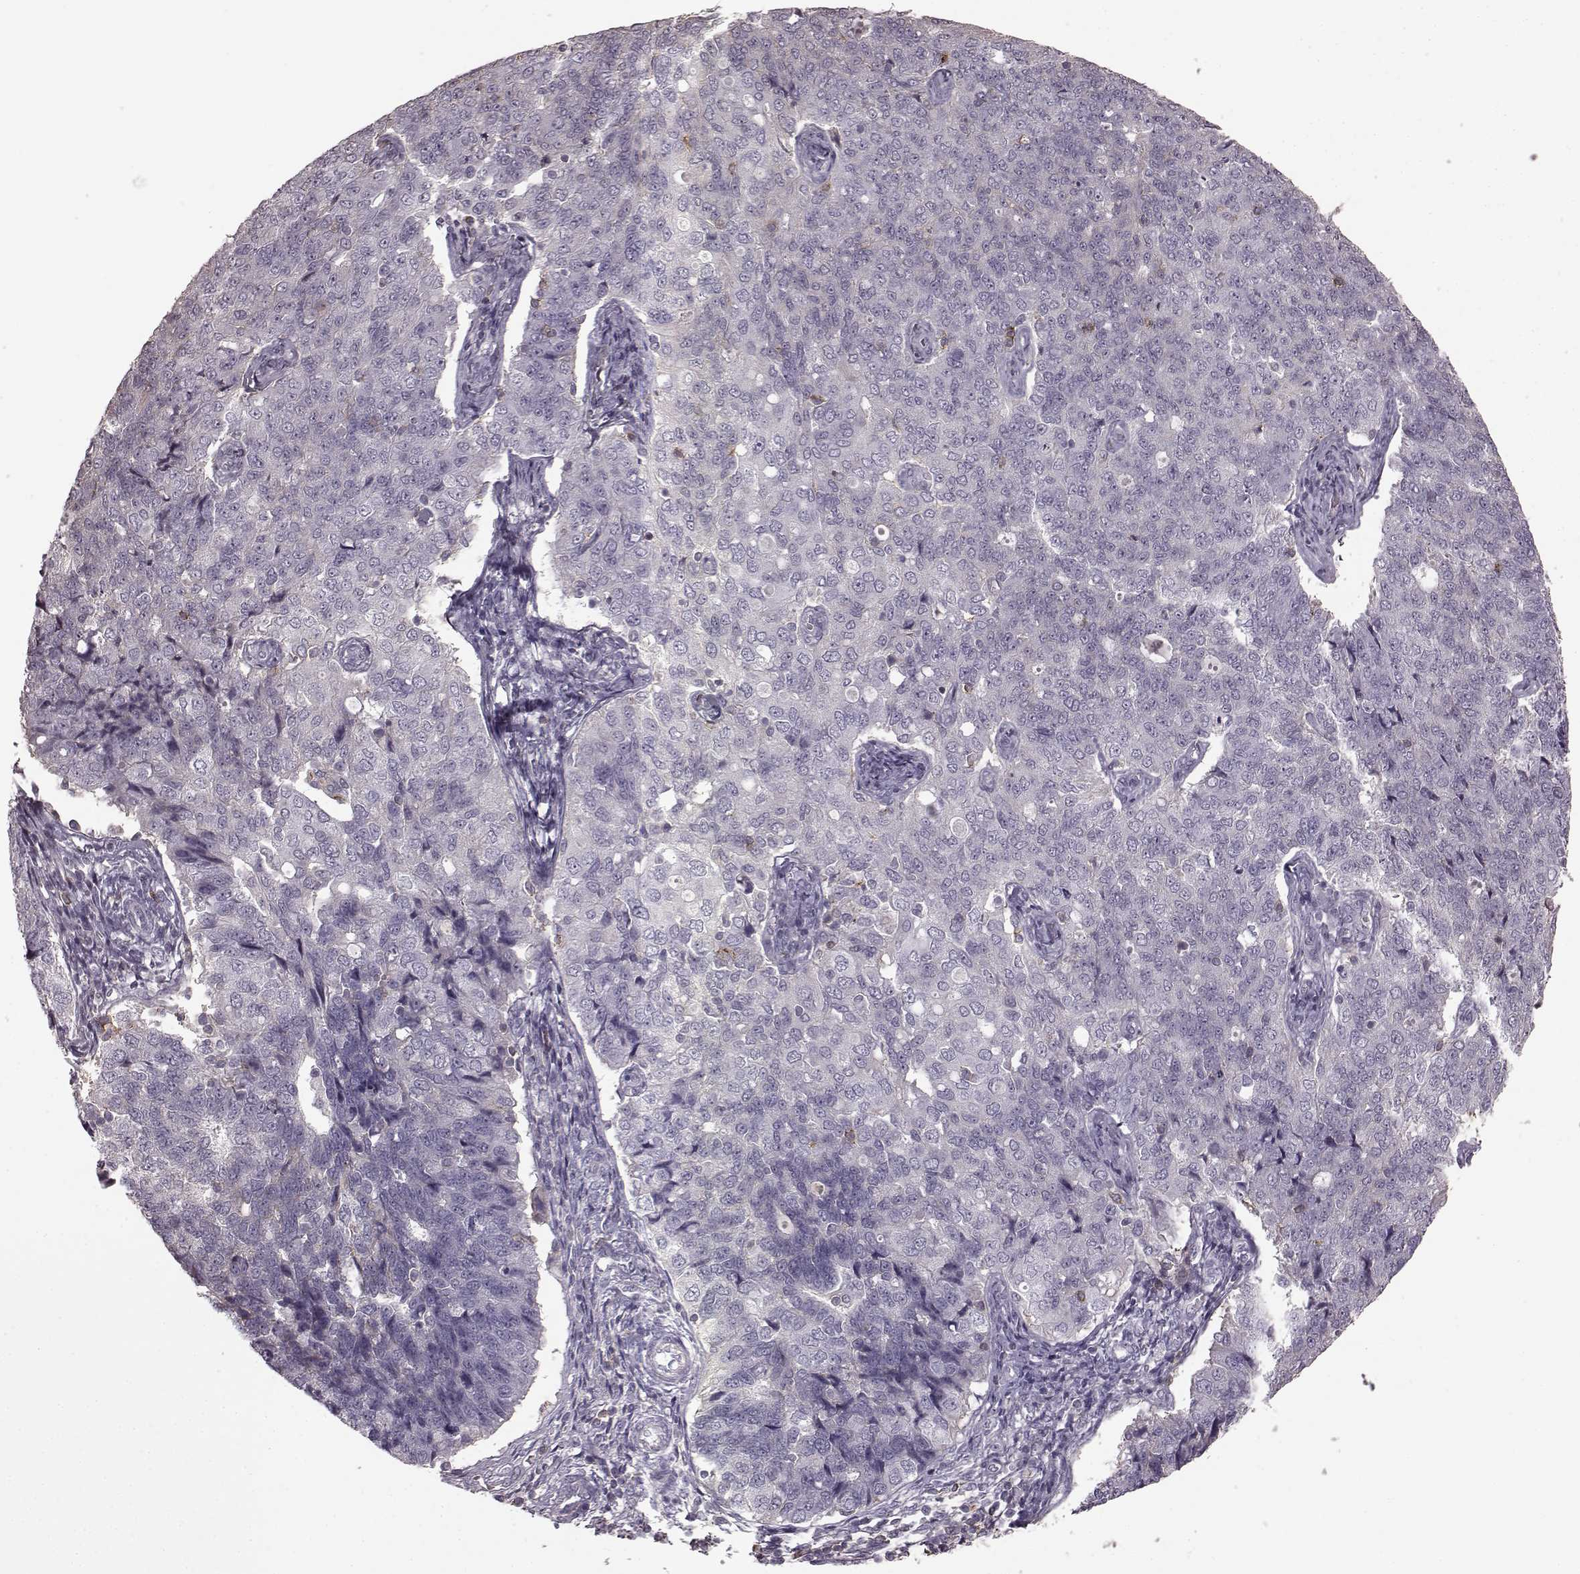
{"staining": {"intensity": "negative", "quantity": "none", "location": "none"}, "tissue": "endometrial cancer", "cell_type": "Tumor cells", "image_type": "cancer", "snomed": [{"axis": "morphology", "description": "Adenocarcinoma, NOS"}, {"axis": "topography", "description": "Endometrium"}], "caption": "DAB immunohistochemical staining of adenocarcinoma (endometrial) reveals no significant staining in tumor cells.", "gene": "PDCD1", "patient": {"sex": "female", "age": 43}}